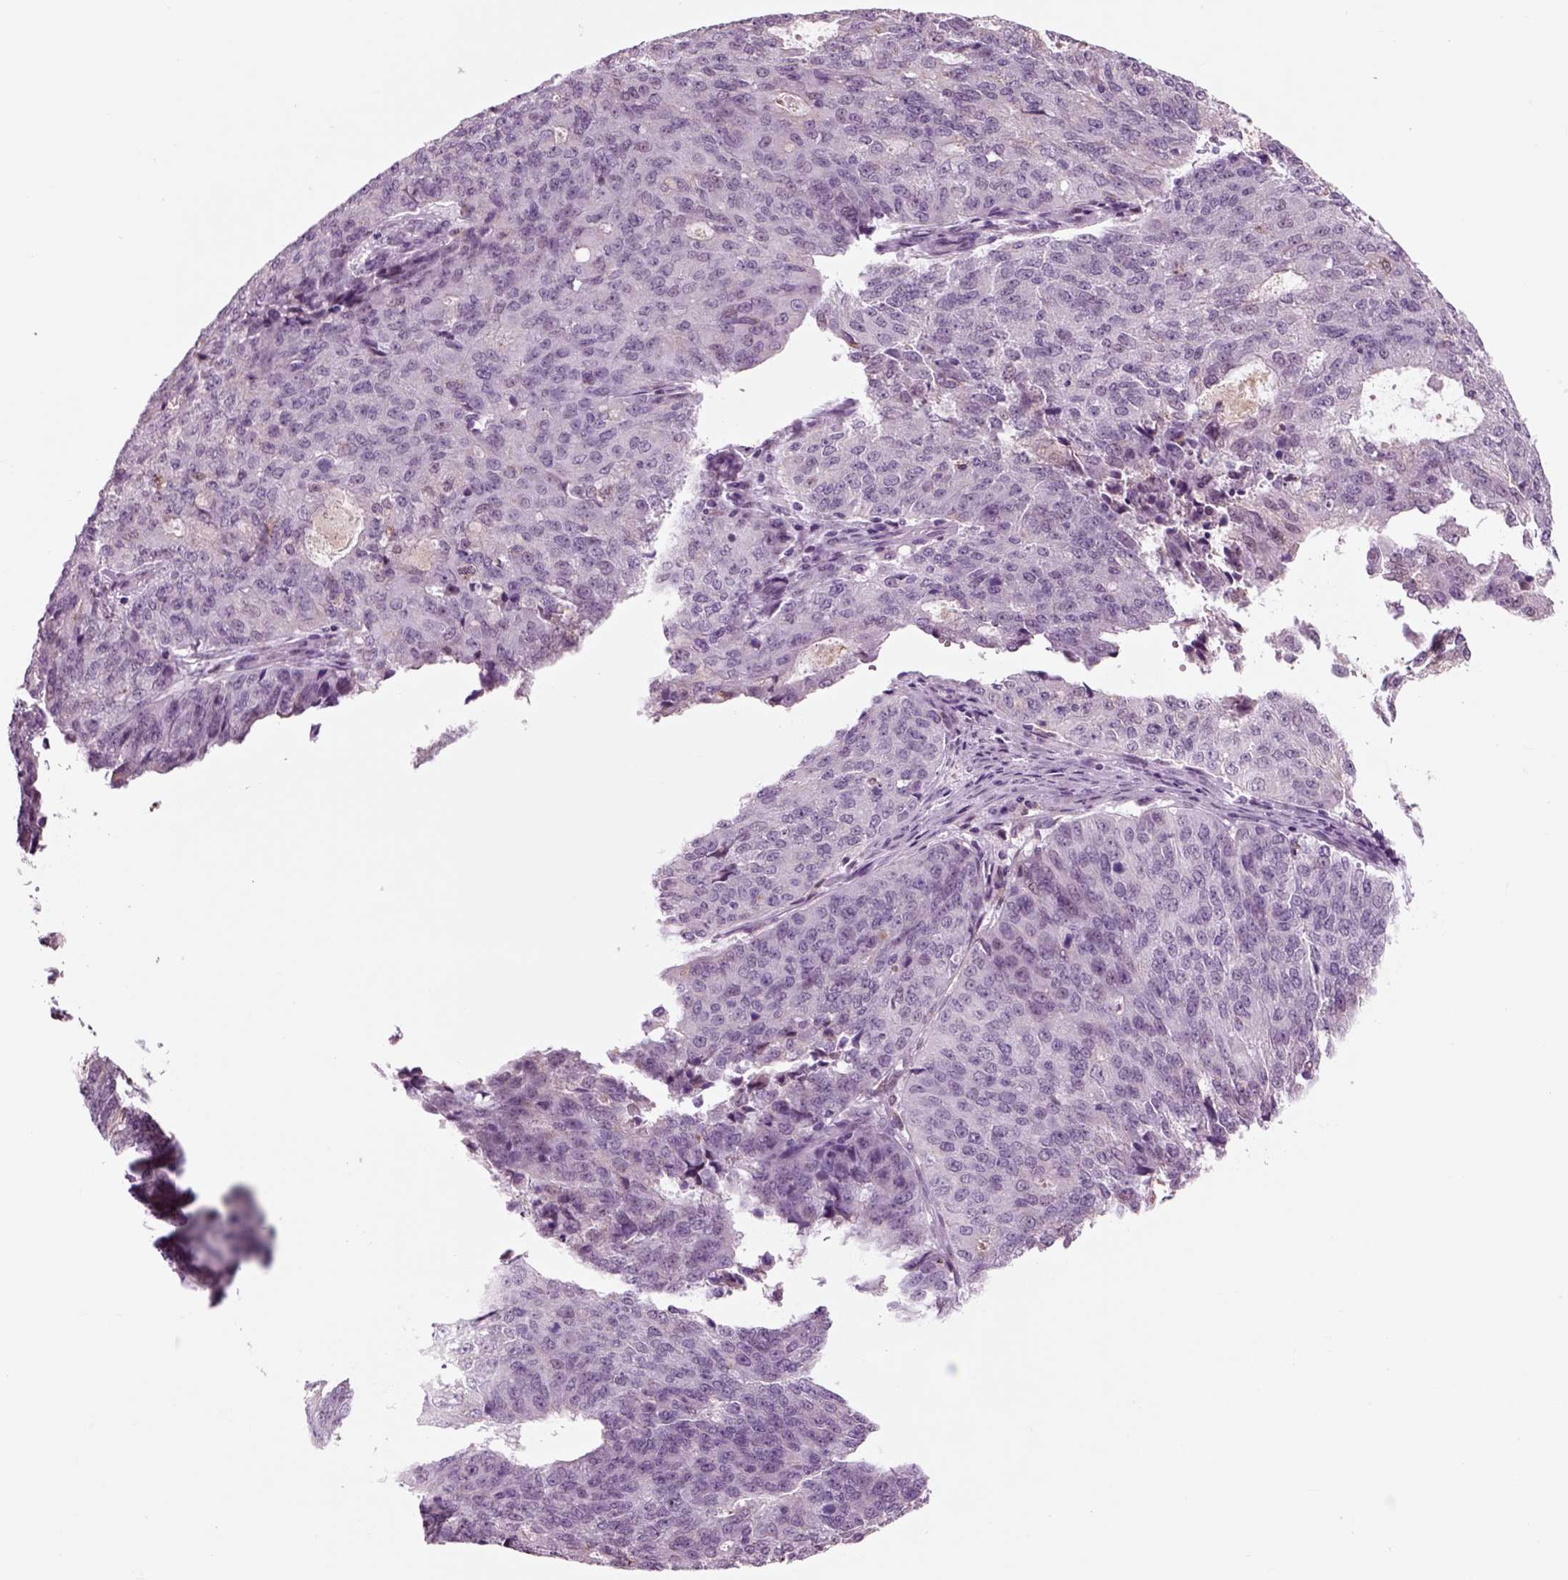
{"staining": {"intensity": "negative", "quantity": "none", "location": "none"}, "tissue": "endometrial cancer", "cell_type": "Tumor cells", "image_type": "cancer", "snomed": [{"axis": "morphology", "description": "Adenocarcinoma, NOS"}, {"axis": "topography", "description": "Endometrium"}], "caption": "Immunohistochemistry (IHC) of adenocarcinoma (endometrial) demonstrates no expression in tumor cells.", "gene": "CHGB", "patient": {"sex": "female", "age": 82}}